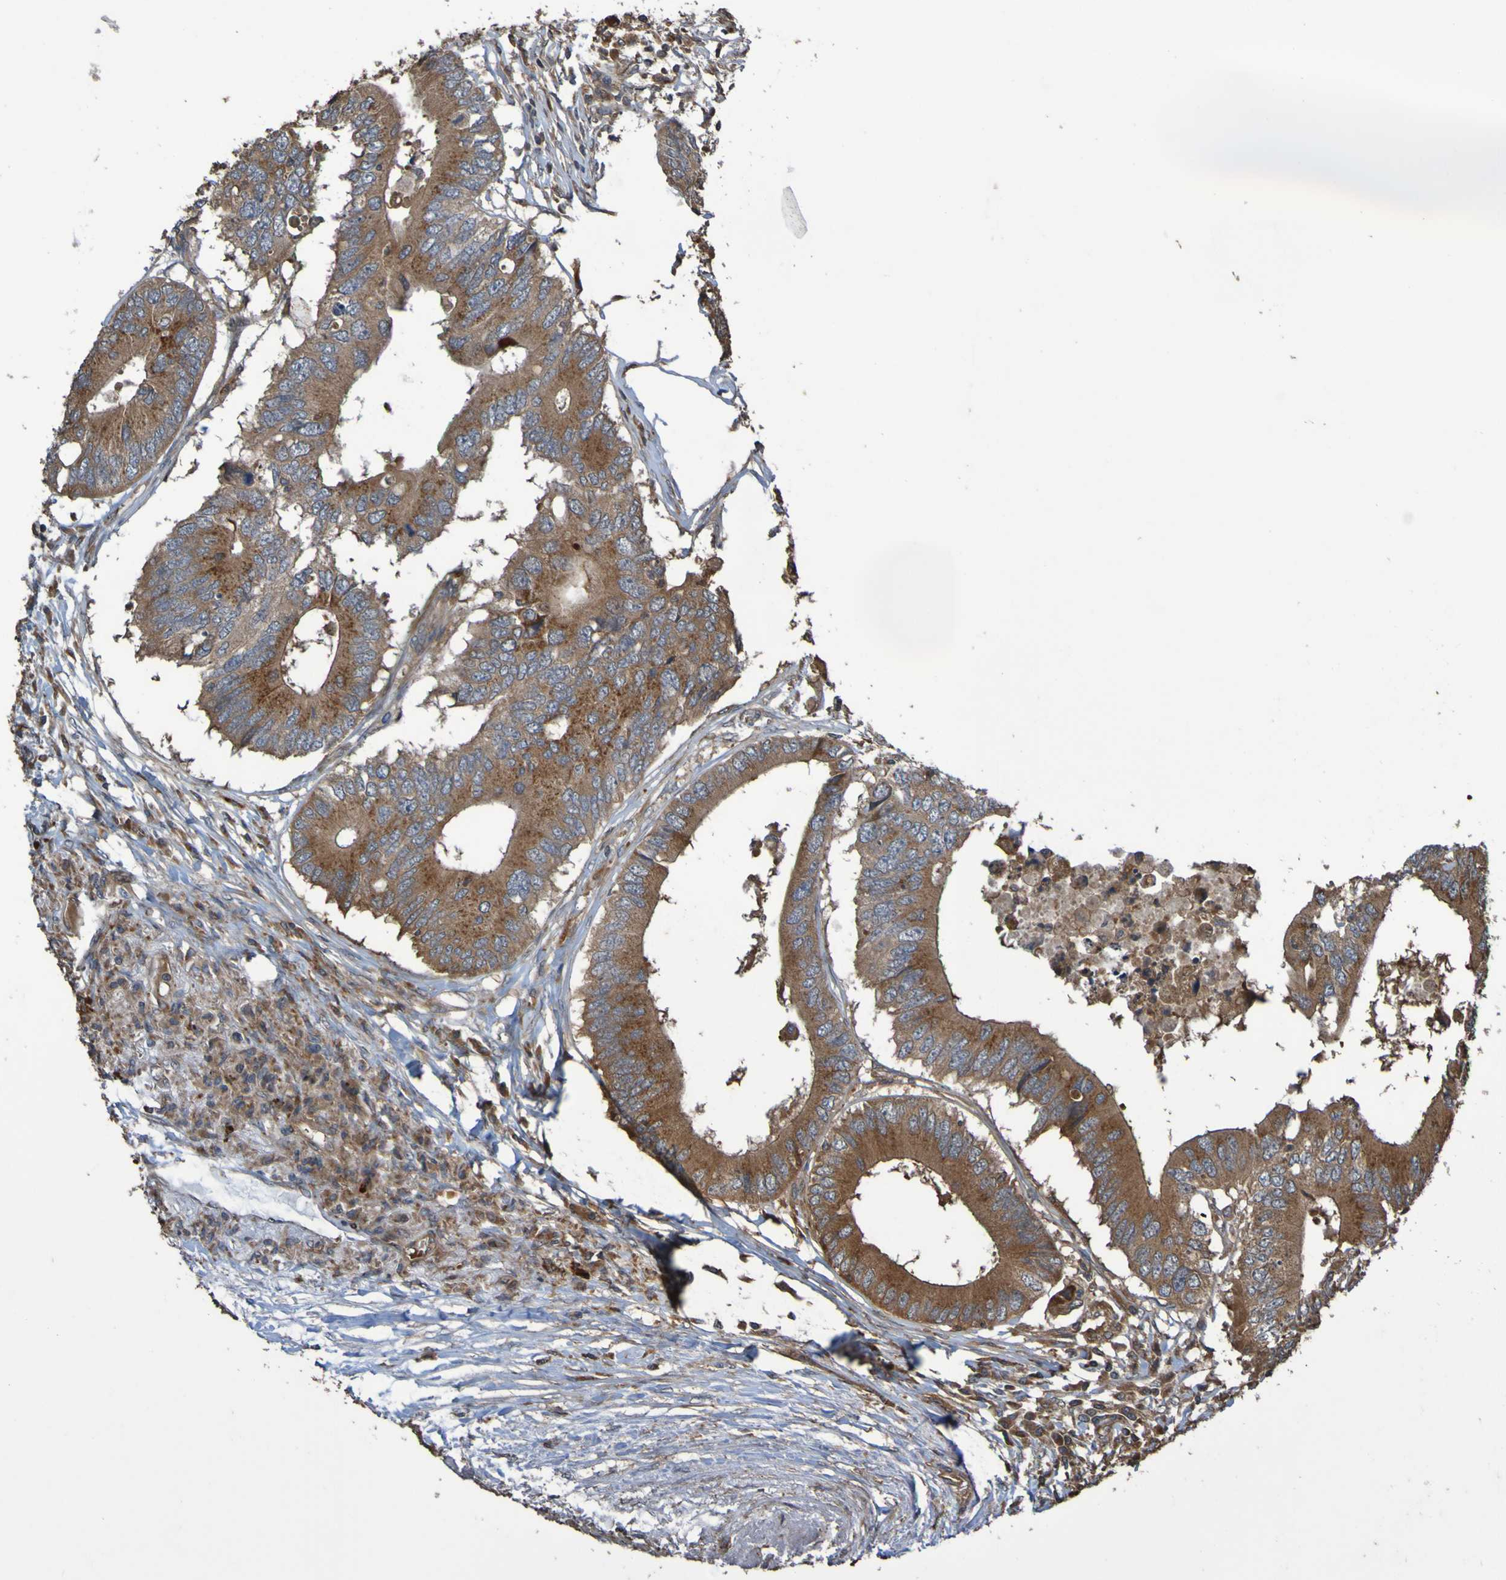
{"staining": {"intensity": "moderate", "quantity": ">75%", "location": "cytoplasmic/membranous"}, "tissue": "colorectal cancer", "cell_type": "Tumor cells", "image_type": "cancer", "snomed": [{"axis": "morphology", "description": "Adenocarcinoma, NOS"}, {"axis": "topography", "description": "Colon"}], "caption": "Moderate cytoplasmic/membranous staining for a protein is appreciated in approximately >75% of tumor cells of colorectal cancer (adenocarcinoma) using immunohistochemistry (IHC).", "gene": "UCN", "patient": {"sex": "male", "age": 71}}